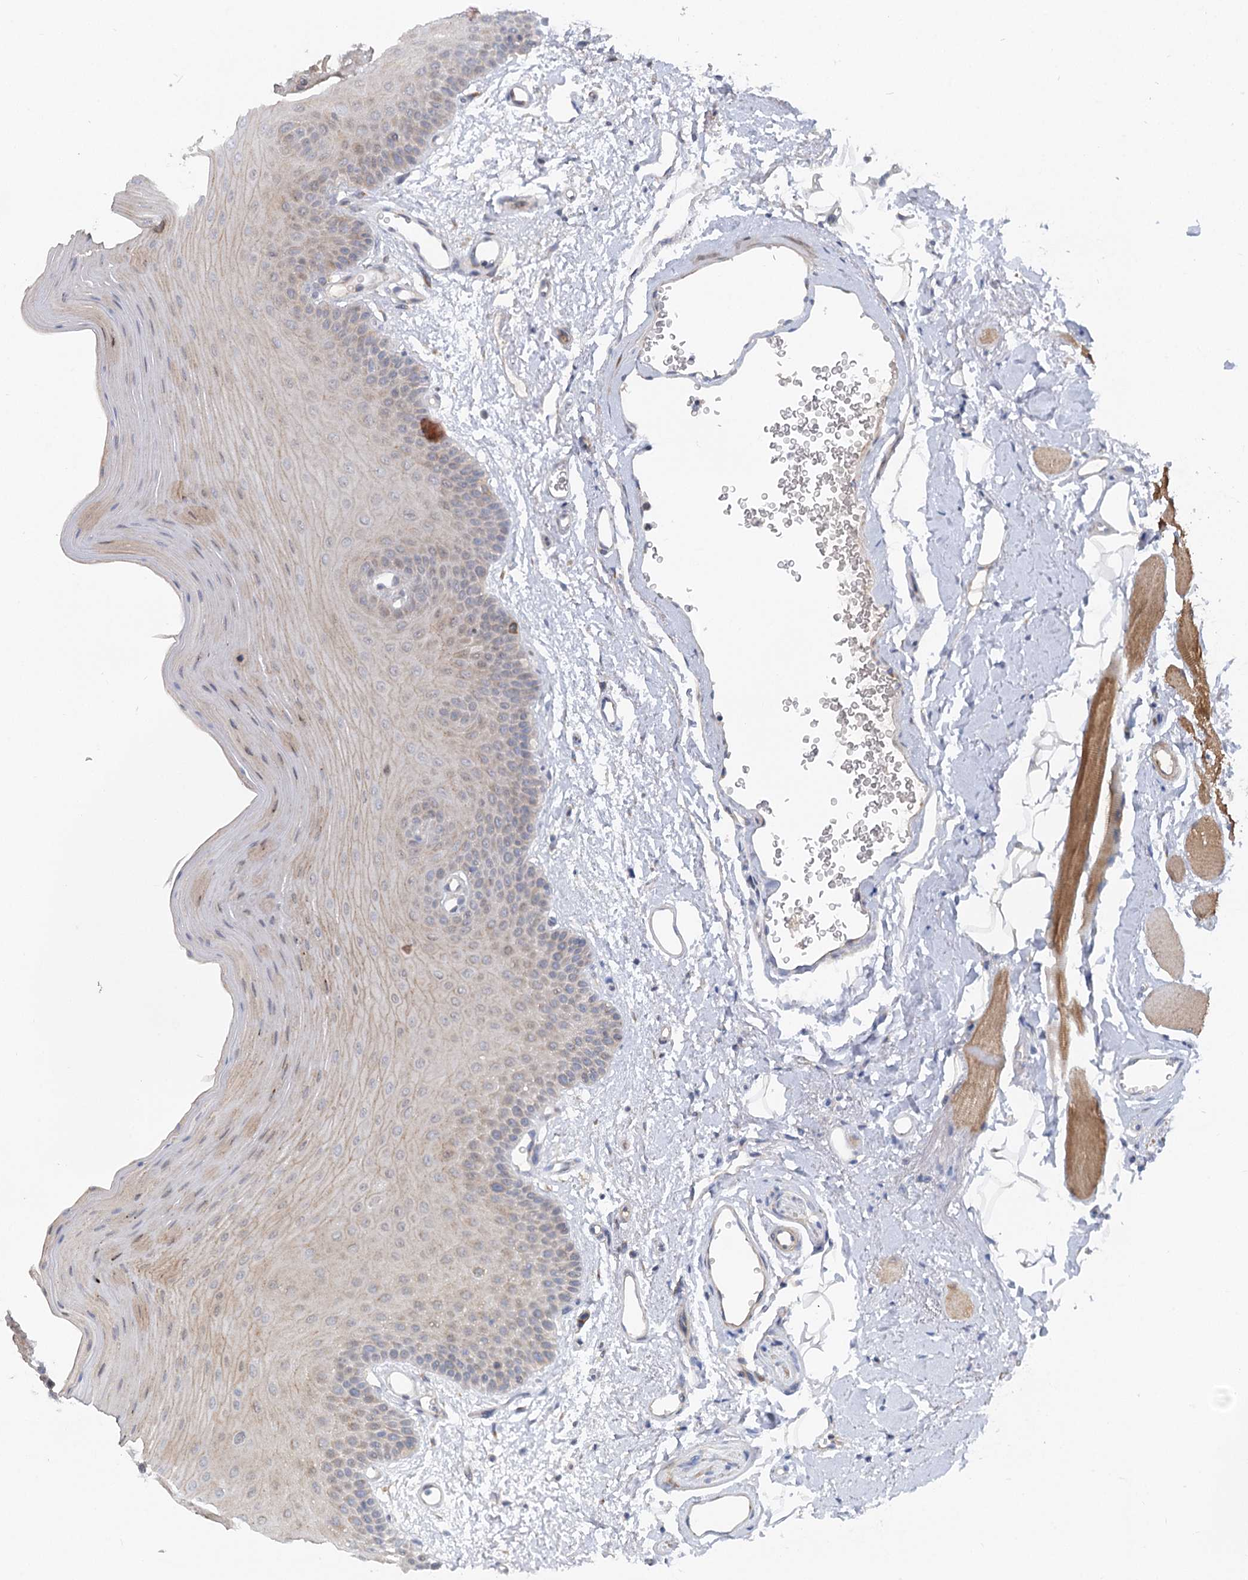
{"staining": {"intensity": "weak", "quantity": "<25%", "location": "cytoplasmic/membranous"}, "tissue": "oral mucosa", "cell_type": "Squamous epithelial cells", "image_type": "normal", "snomed": [{"axis": "morphology", "description": "Normal tissue, NOS"}, {"axis": "topography", "description": "Oral tissue"}], "caption": "Micrograph shows no protein positivity in squamous epithelial cells of benign oral mucosa. (DAB immunohistochemistry (IHC), high magnification).", "gene": "FGF19", "patient": {"sex": "male", "age": 68}}